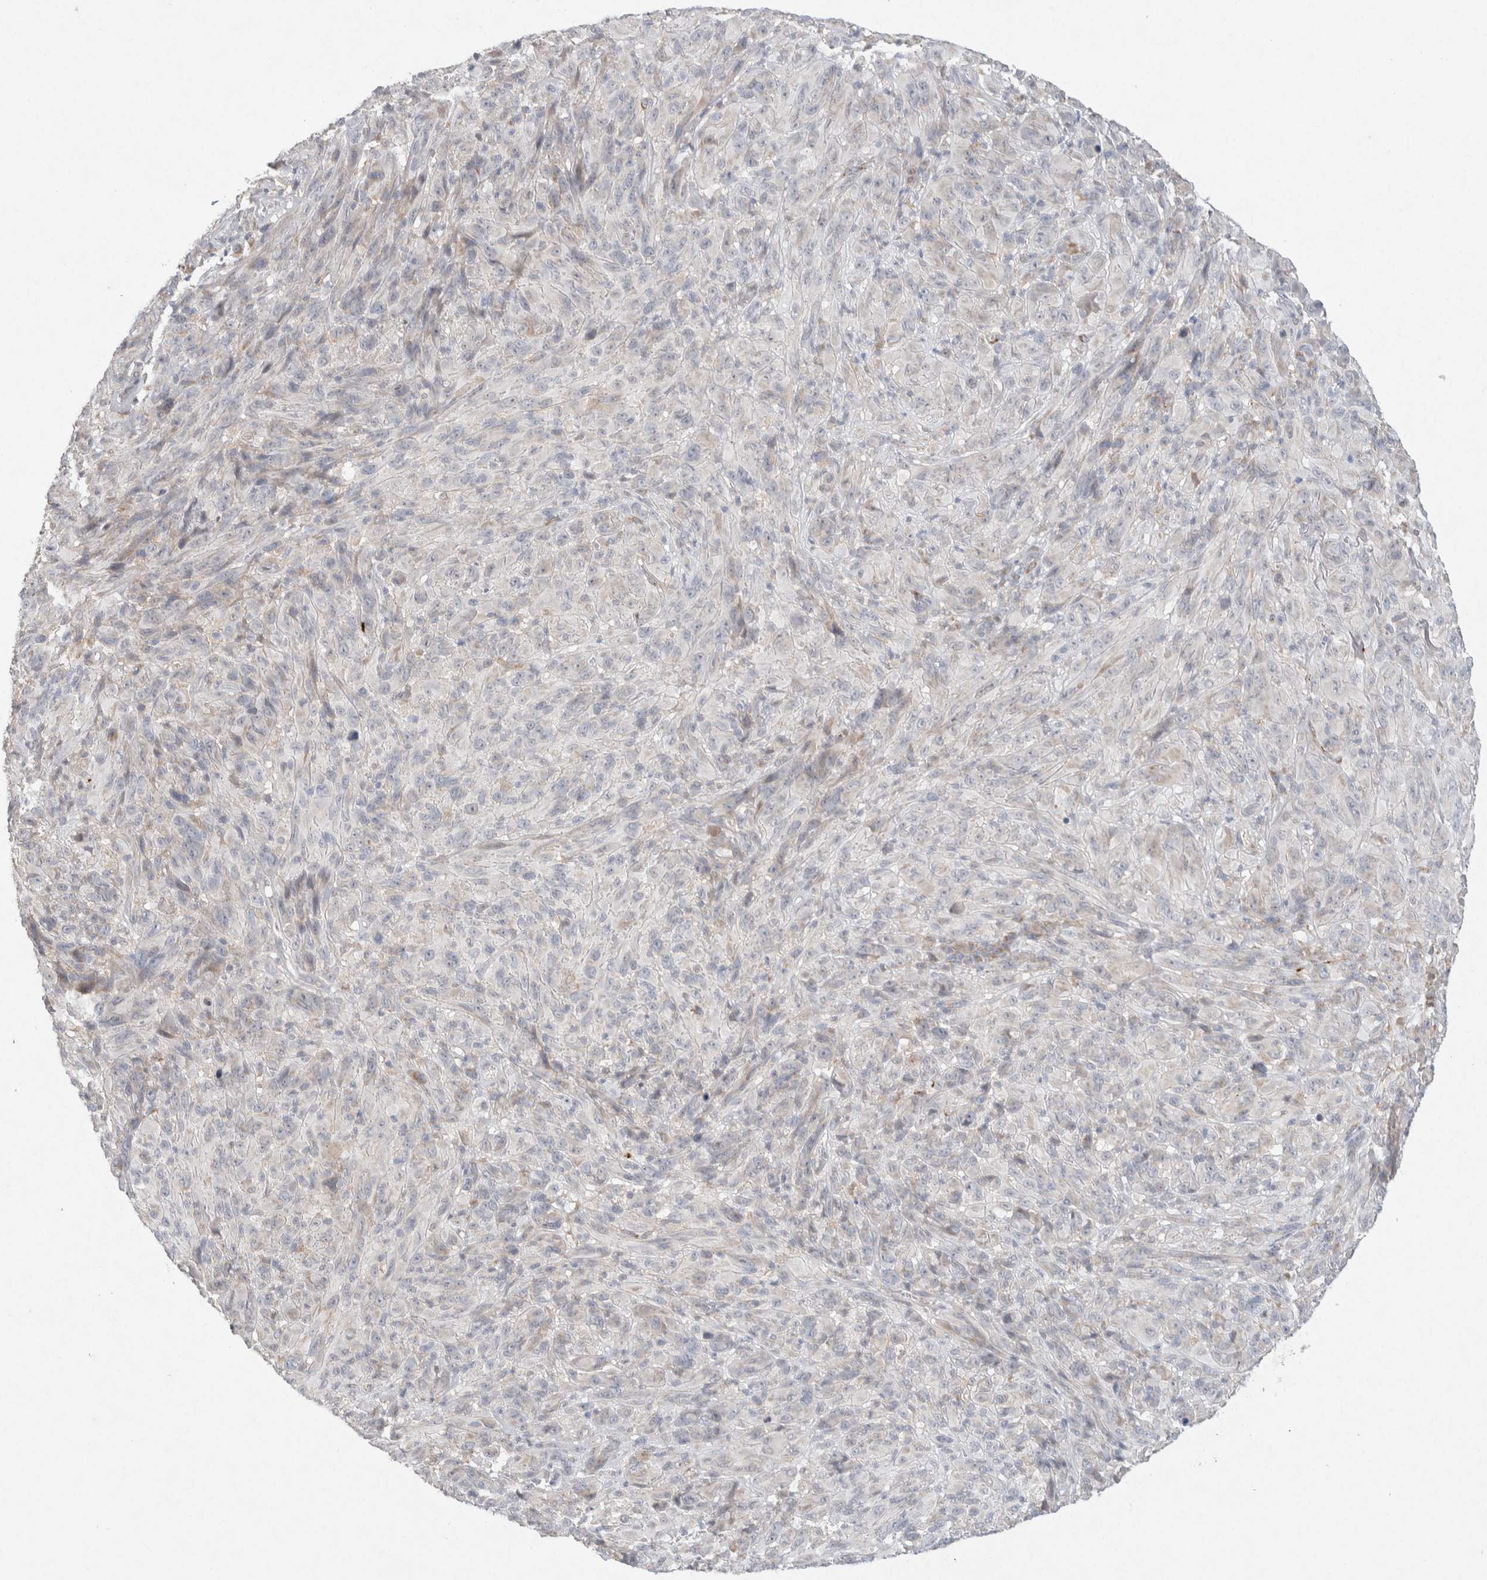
{"staining": {"intensity": "negative", "quantity": "none", "location": "none"}, "tissue": "melanoma", "cell_type": "Tumor cells", "image_type": "cancer", "snomed": [{"axis": "morphology", "description": "Malignant melanoma, NOS"}, {"axis": "topography", "description": "Skin of head"}], "caption": "High power microscopy micrograph of an immunohistochemistry histopathology image of malignant melanoma, revealing no significant staining in tumor cells. (DAB (3,3'-diaminobenzidine) immunohistochemistry (IHC), high magnification).", "gene": "CMTM4", "patient": {"sex": "male", "age": 96}}